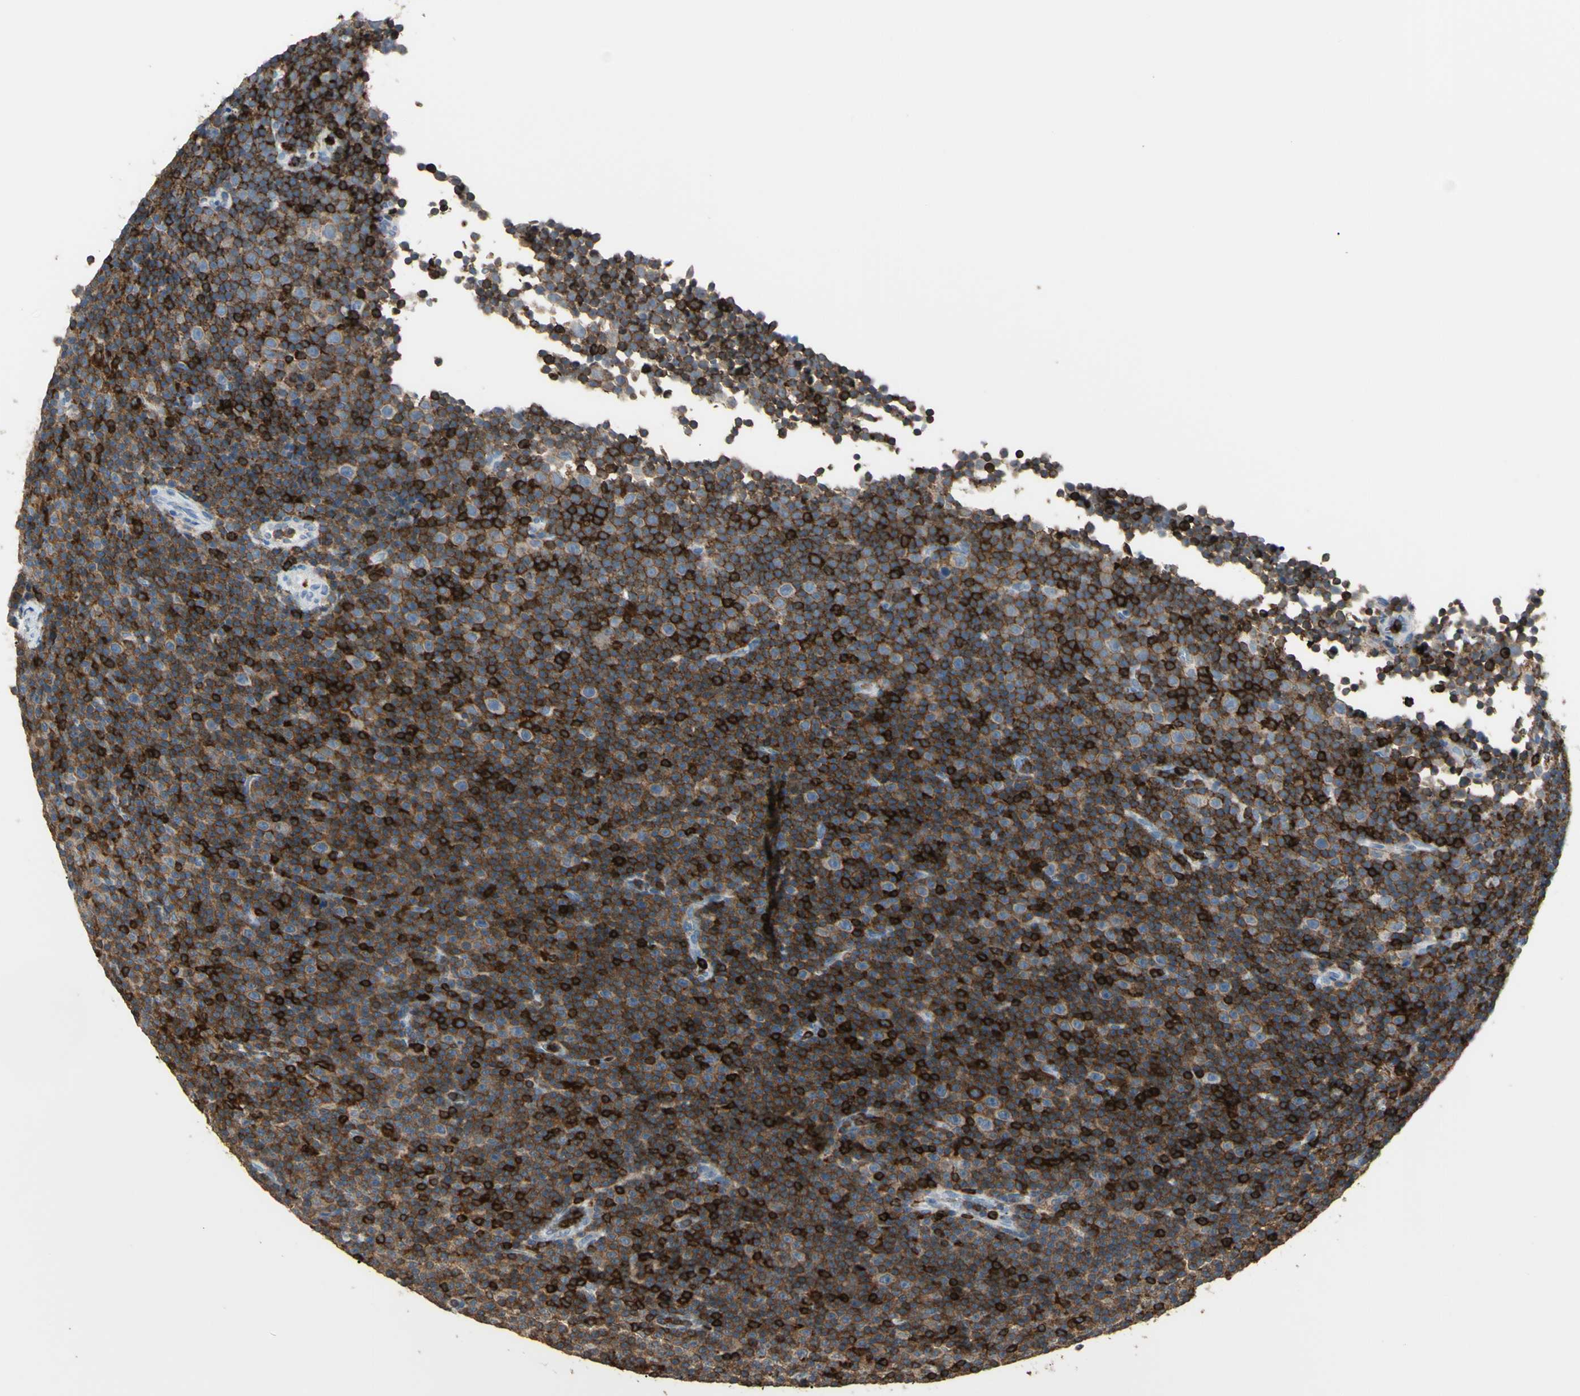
{"staining": {"intensity": "strong", "quantity": ">75%", "location": "cytoplasmic/membranous"}, "tissue": "lymphoma", "cell_type": "Tumor cells", "image_type": "cancer", "snomed": [{"axis": "morphology", "description": "Malignant lymphoma, non-Hodgkin's type, Low grade"}, {"axis": "topography", "description": "Lymph node"}], "caption": "Protein analysis of malignant lymphoma, non-Hodgkin's type (low-grade) tissue demonstrates strong cytoplasmic/membranous expression in about >75% of tumor cells. (Stains: DAB in brown, nuclei in blue, Microscopy: brightfield microscopy at high magnification).", "gene": "PSTPIP1", "patient": {"sex": "female", "age": 67}}